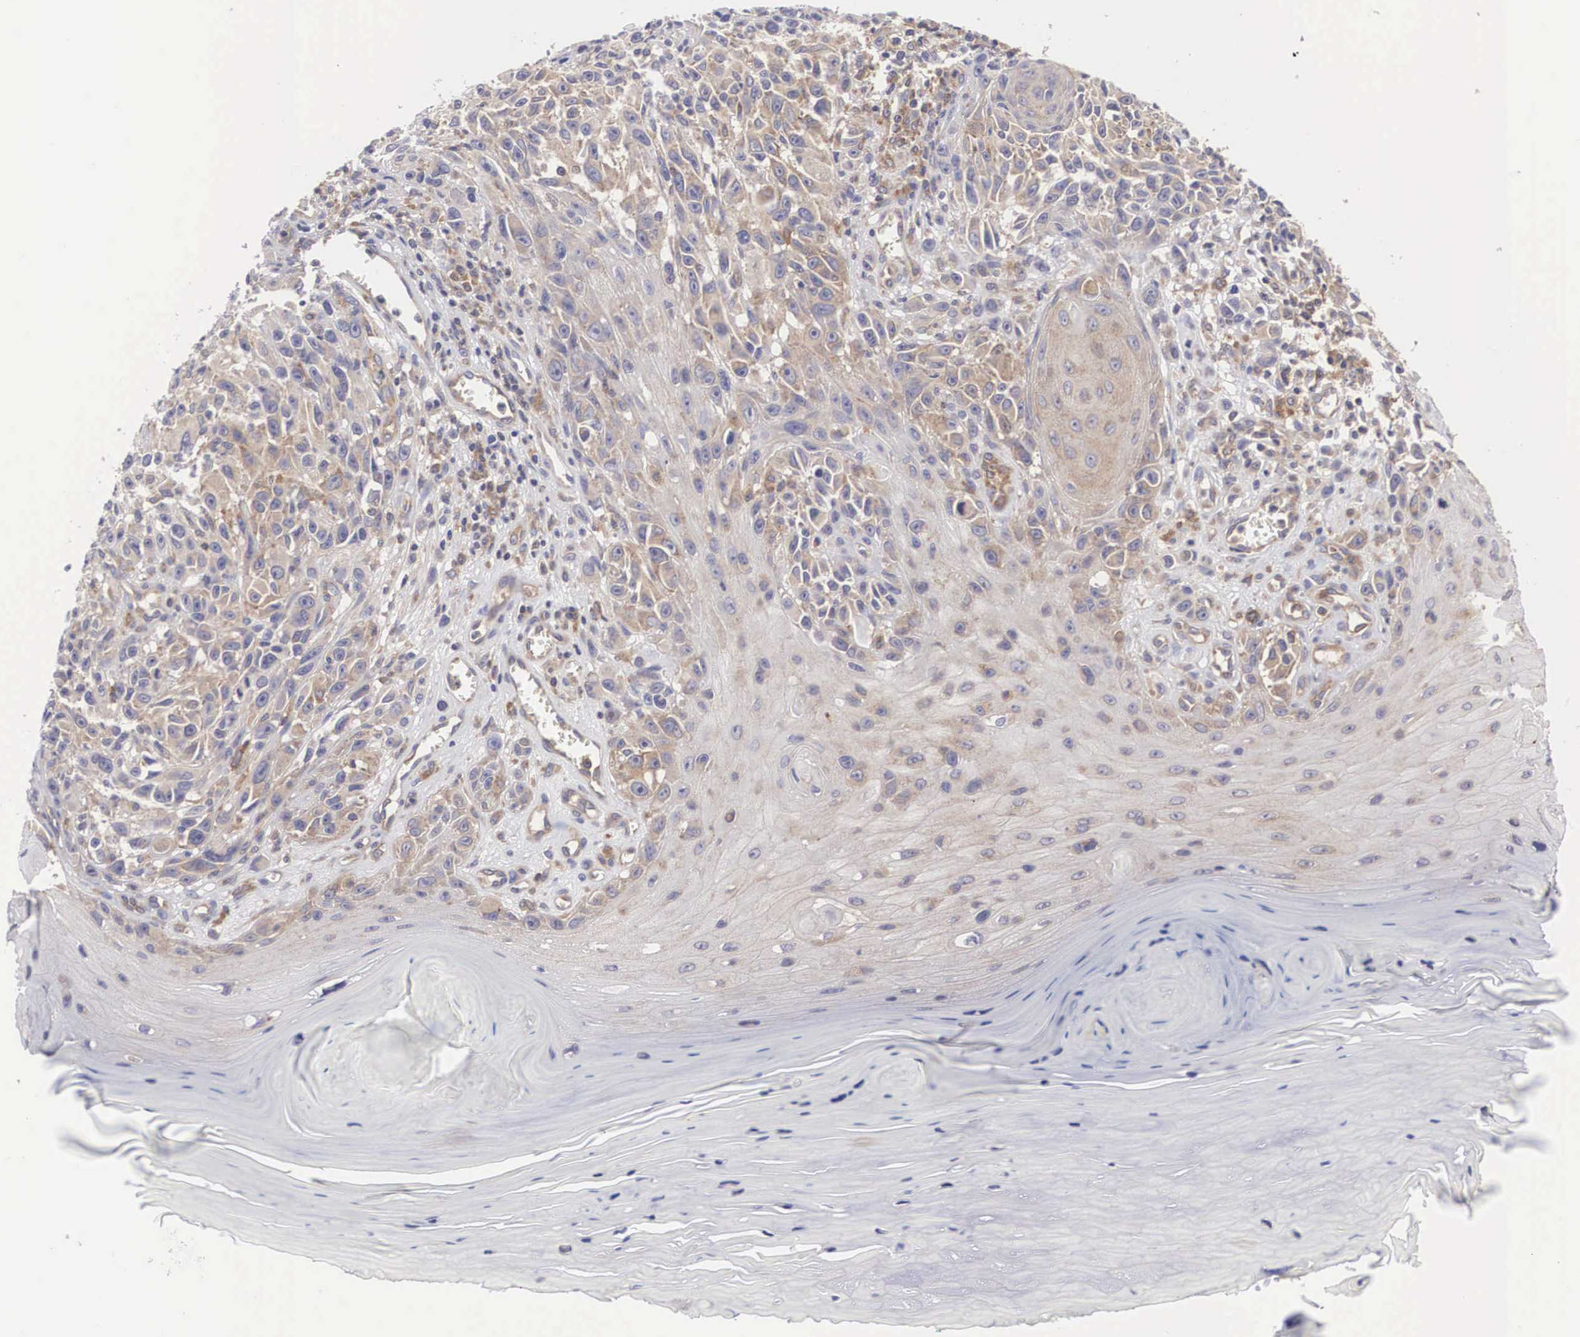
{"staining": {"intensity": "negative", "quantity": "none", "location": "none"}, "tissue": "melanoma", "cell_type": "Tumor cells", "image_type": "cancer", "snomed": [{"axis": "morphology", "description": "Malignant melanoma, NOS"}, {"axis": "topography", "description": "Skin"}], "caption": "High power microscopy micrograph of an immunohistochemistry (IHC) image of malignant melanoma, revealing no significant expression in tumor cells.", "gene": "GRIPAP1", "patient": {"sex": "female", "age": 82}}